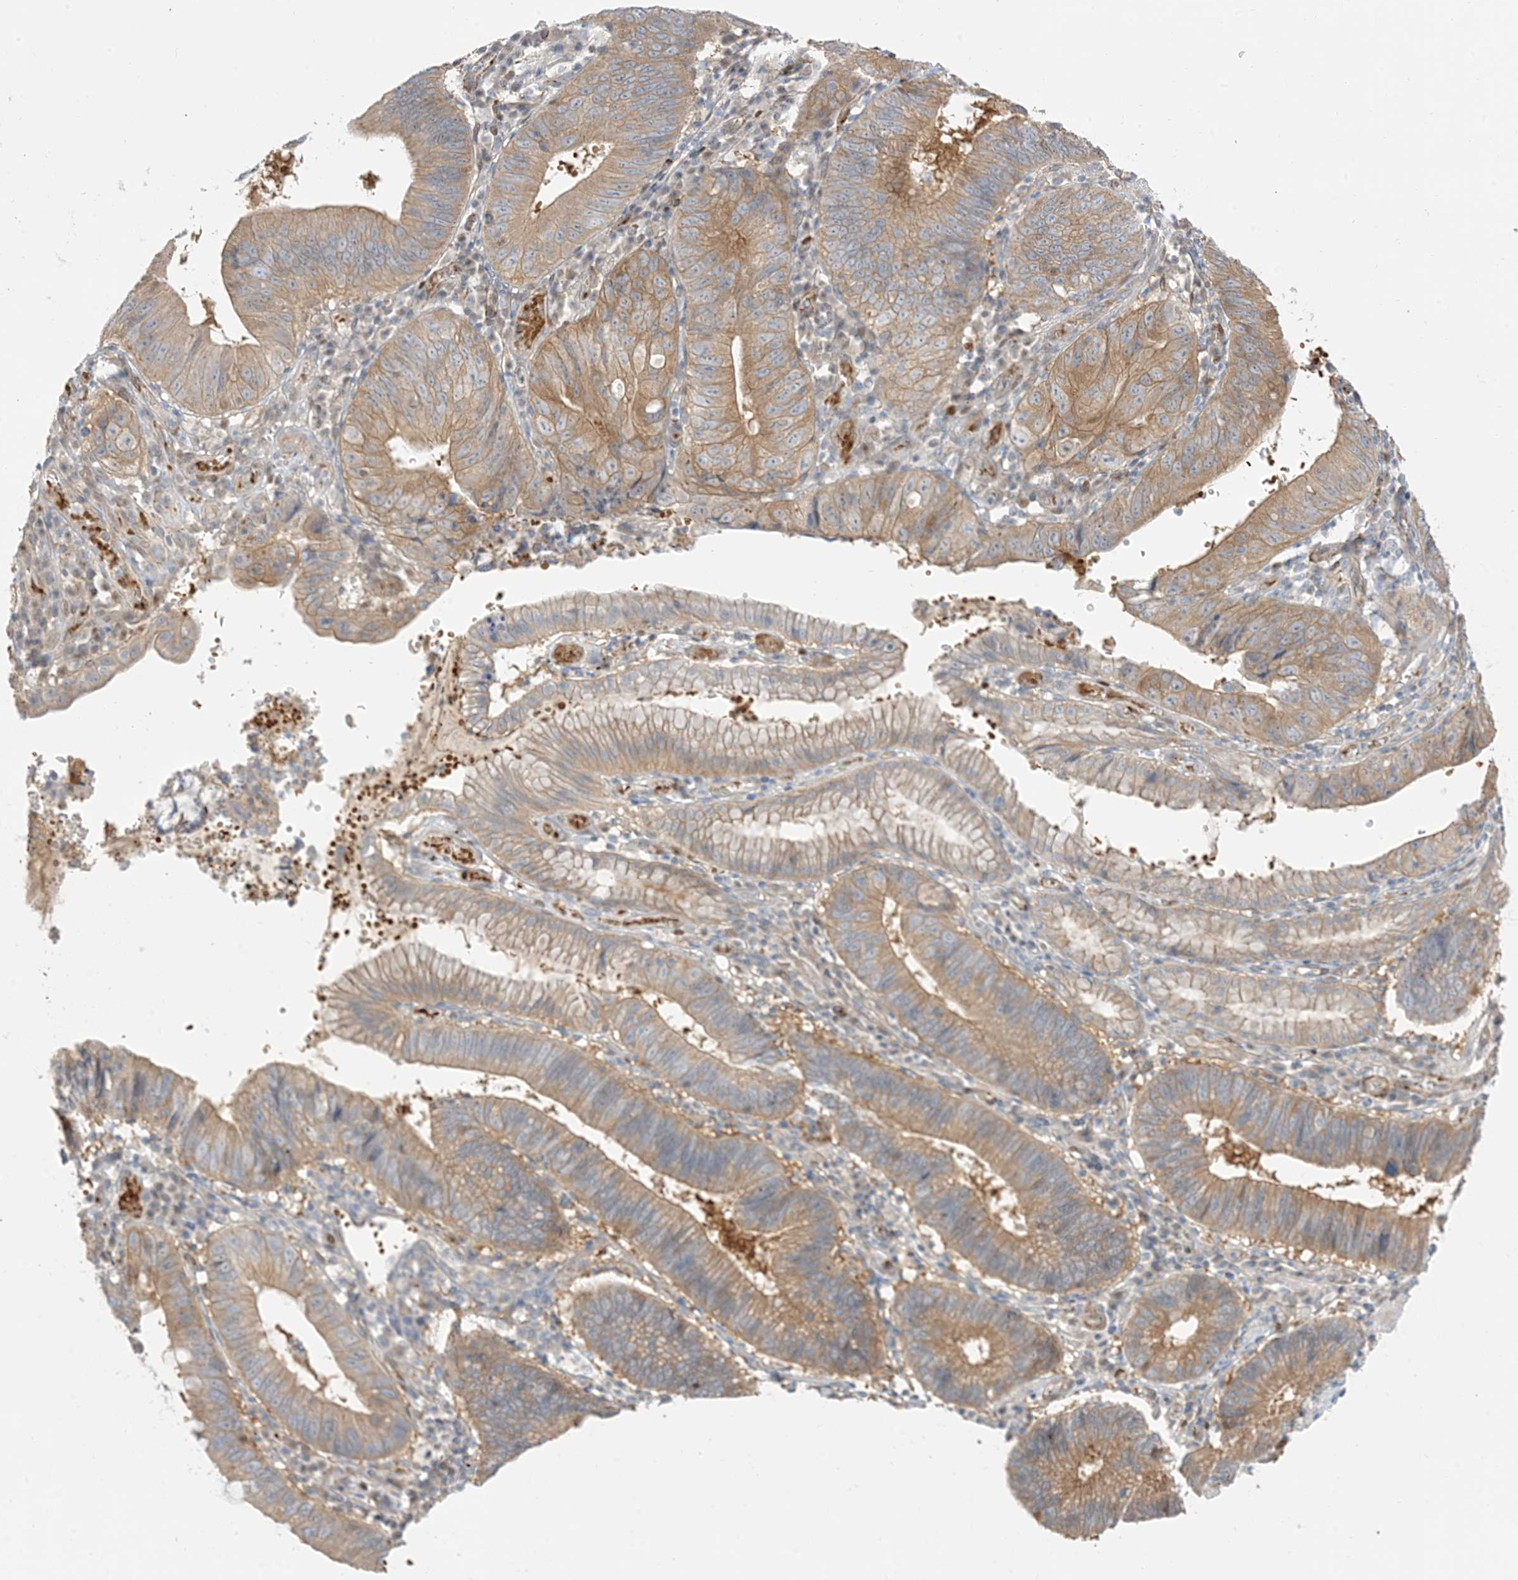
{"staining": {"intensity": "moderate", "quantity": ">75%", "location": "cytoplasmic/membranous"}, "tissue": "stomach cancer", "cell_type": "Tumor cells", "image_type": "cancer", "snomed": [{"axis": "morphology", "description": "Adenocarcinoma, NOS"}, {"axis": "topography", "description": "Stomach"}], "caption": "Protein expression analysis of human stomach cancer reveals moderate cytoplasmic/membranous positivity in about >75% of tumor cells.", "gene": "RIN1", "patient": {"sex": "male", "age": 59}}